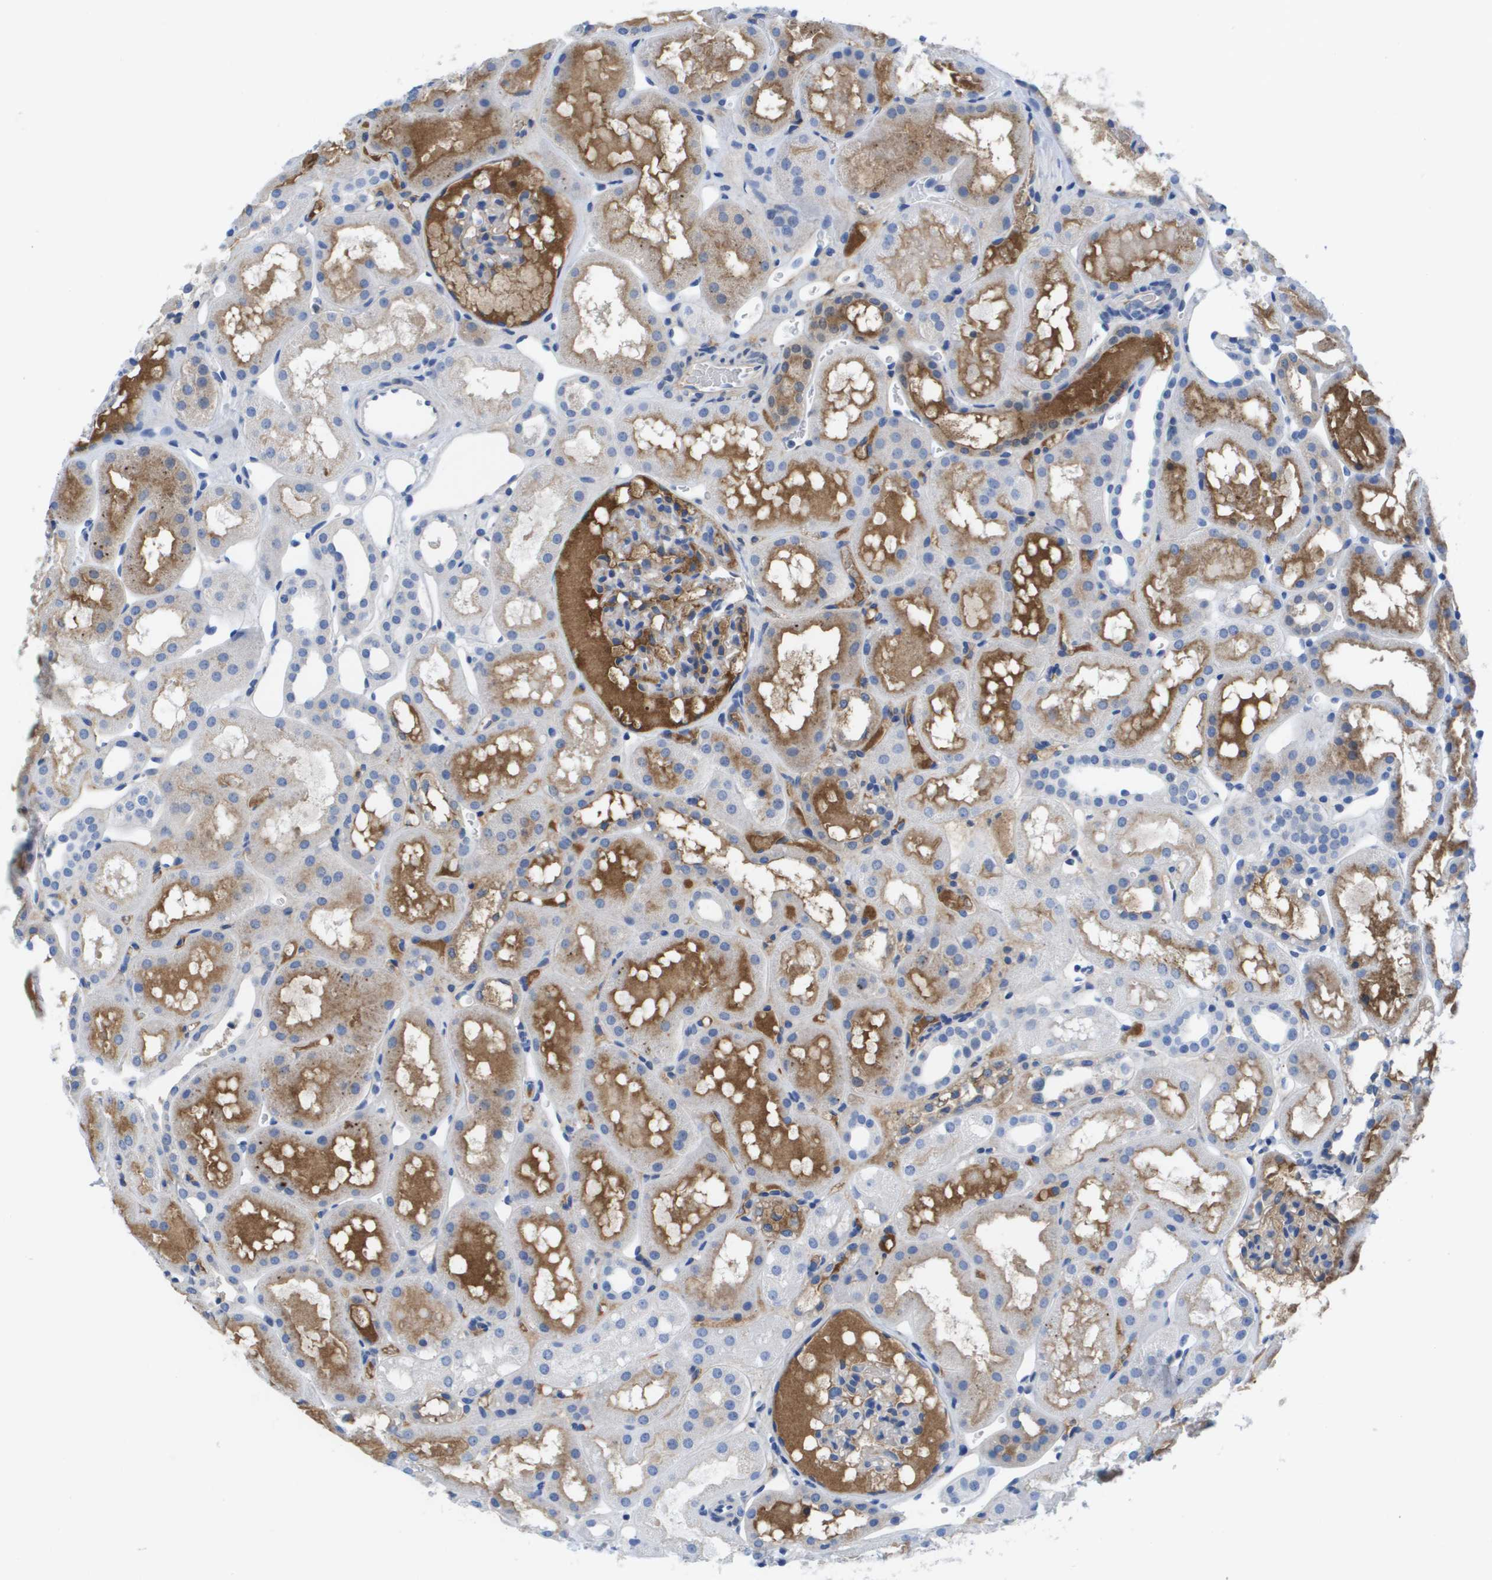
{"staining": {"intensity": "moderate", "quantity": "25%-75%", "location": "cytoplasmic/membranous"}, "tissue": "kidney", "cell_type": "Cells in glomeruli", "image_type": "normal", "snomed": [{"axis": "morphology", "description": "Normal tissue, NOS"}, {"axis": "topography", "description": "Kidney"}, {"axis": "topography", "description": "Urinary bladder"}], "caption": "Moderate cytoplasmic/membranous protein positivity is identified in about 25%-75% of cells in glomeruli in kidney. Immunohistochemistry stains the protein in brown and the nuclei are stained blue.", "gene": "APOA1", "patient": {"sex": "male", "age": 16}}